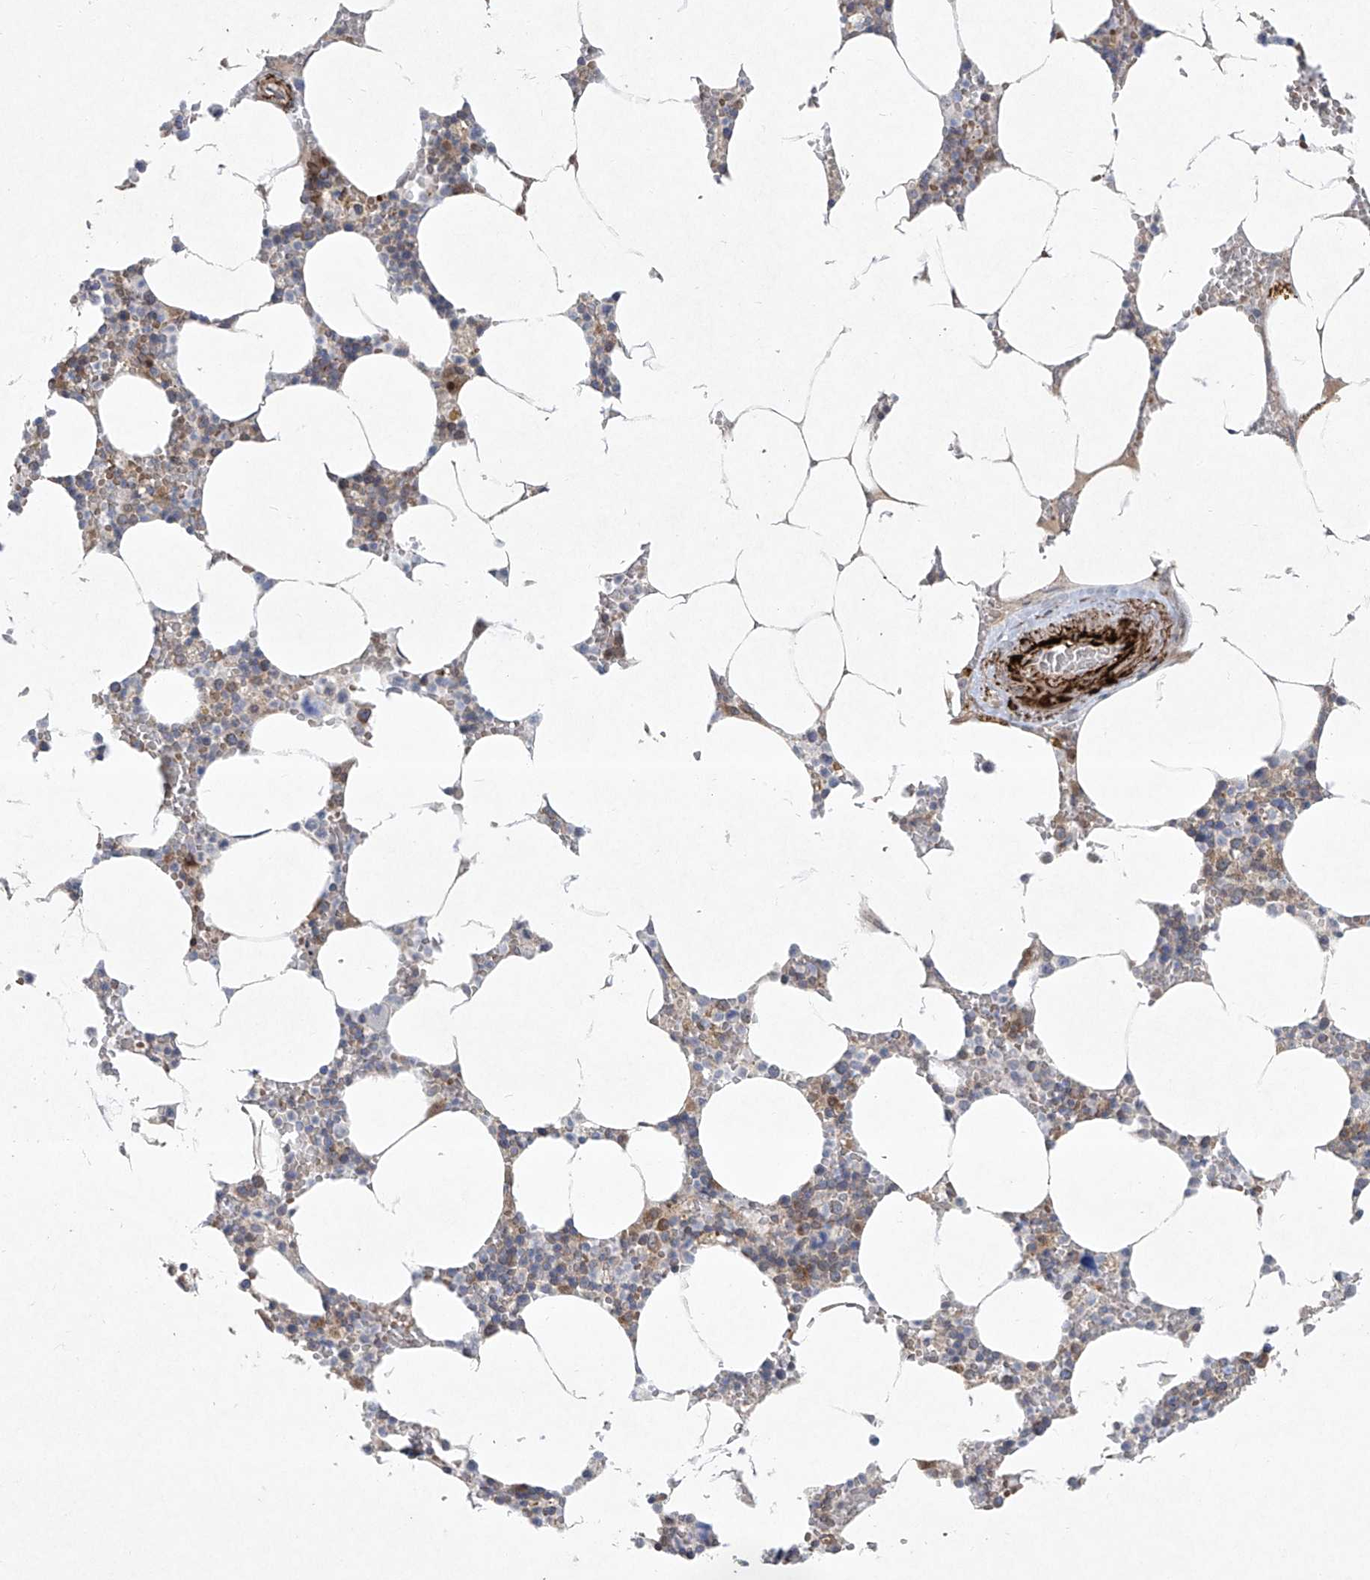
{"staining": {"intensity": "strong", "quantity": "<25%", "location": "cytoplasmic/membranous"}, "tissue": "bone marrow", "cell_type": "Hematopoietic cells", "image_type": "normal", "snomed": [{"axis": "morphology", "description": "Normal tissue, NOS"}, {"axis": "topography", "description": "Bone marrow"}], "caption": "DAB (3,3'-diaminobenzidine) immunohistochemical staining of unremarkable human bone marrow displays strong cytoplasmic/membranous protein staining in about <25% of hematopoietic cells. The staining is performed using DAB (3,3'-diaminobenzidine) brown chromogen to label protein expression. The nuclei are counter-stained blue using hematoxylin.", "gene": "TJAP1", "patient": {"sex": "male", "age": 70}}